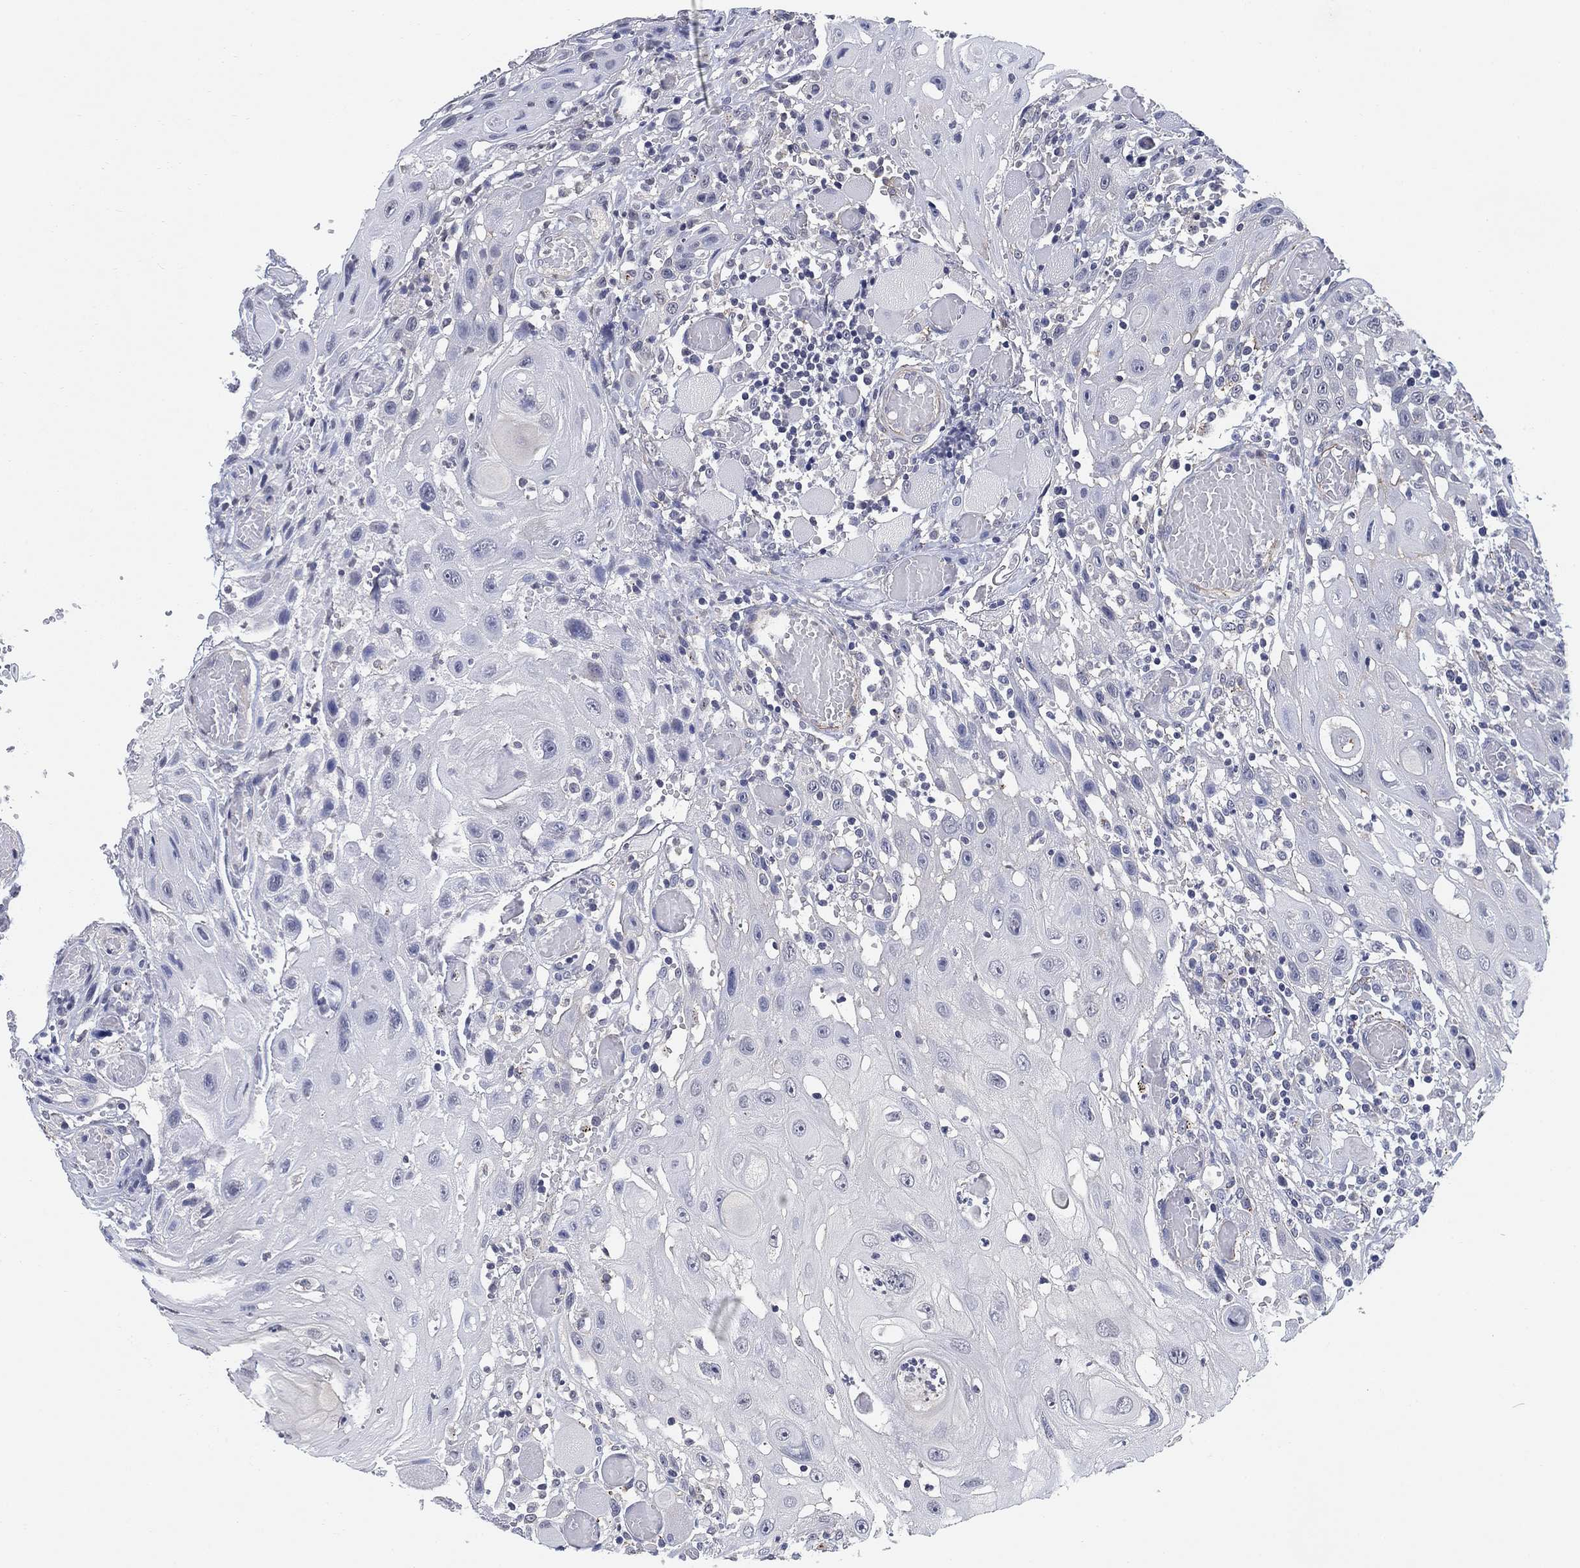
{"staining": {"intensity": "negative", "quantity": "none", "location": "none"}, "tissue": "head and neck cancer", "cell_type": "Tumor cells", "image_type": "cancer", "snomed": [{"axis": "morphology", "description": "Normal tissue, NOS"}, {"axis": "morphology", "description": "Squamous cell carcinoma, NOS"}, {"axis": "topography", "description": "Oral tissue"}, {"axis": "topography", "description": "Head-Neck"}], "caption": "The photomicrograph demonstrates no significant expression in tumor cells of squamous cell carcinoma (head and neck).", "gene": "OTUB2", "patient": {"sex": "male", "age": 71}}